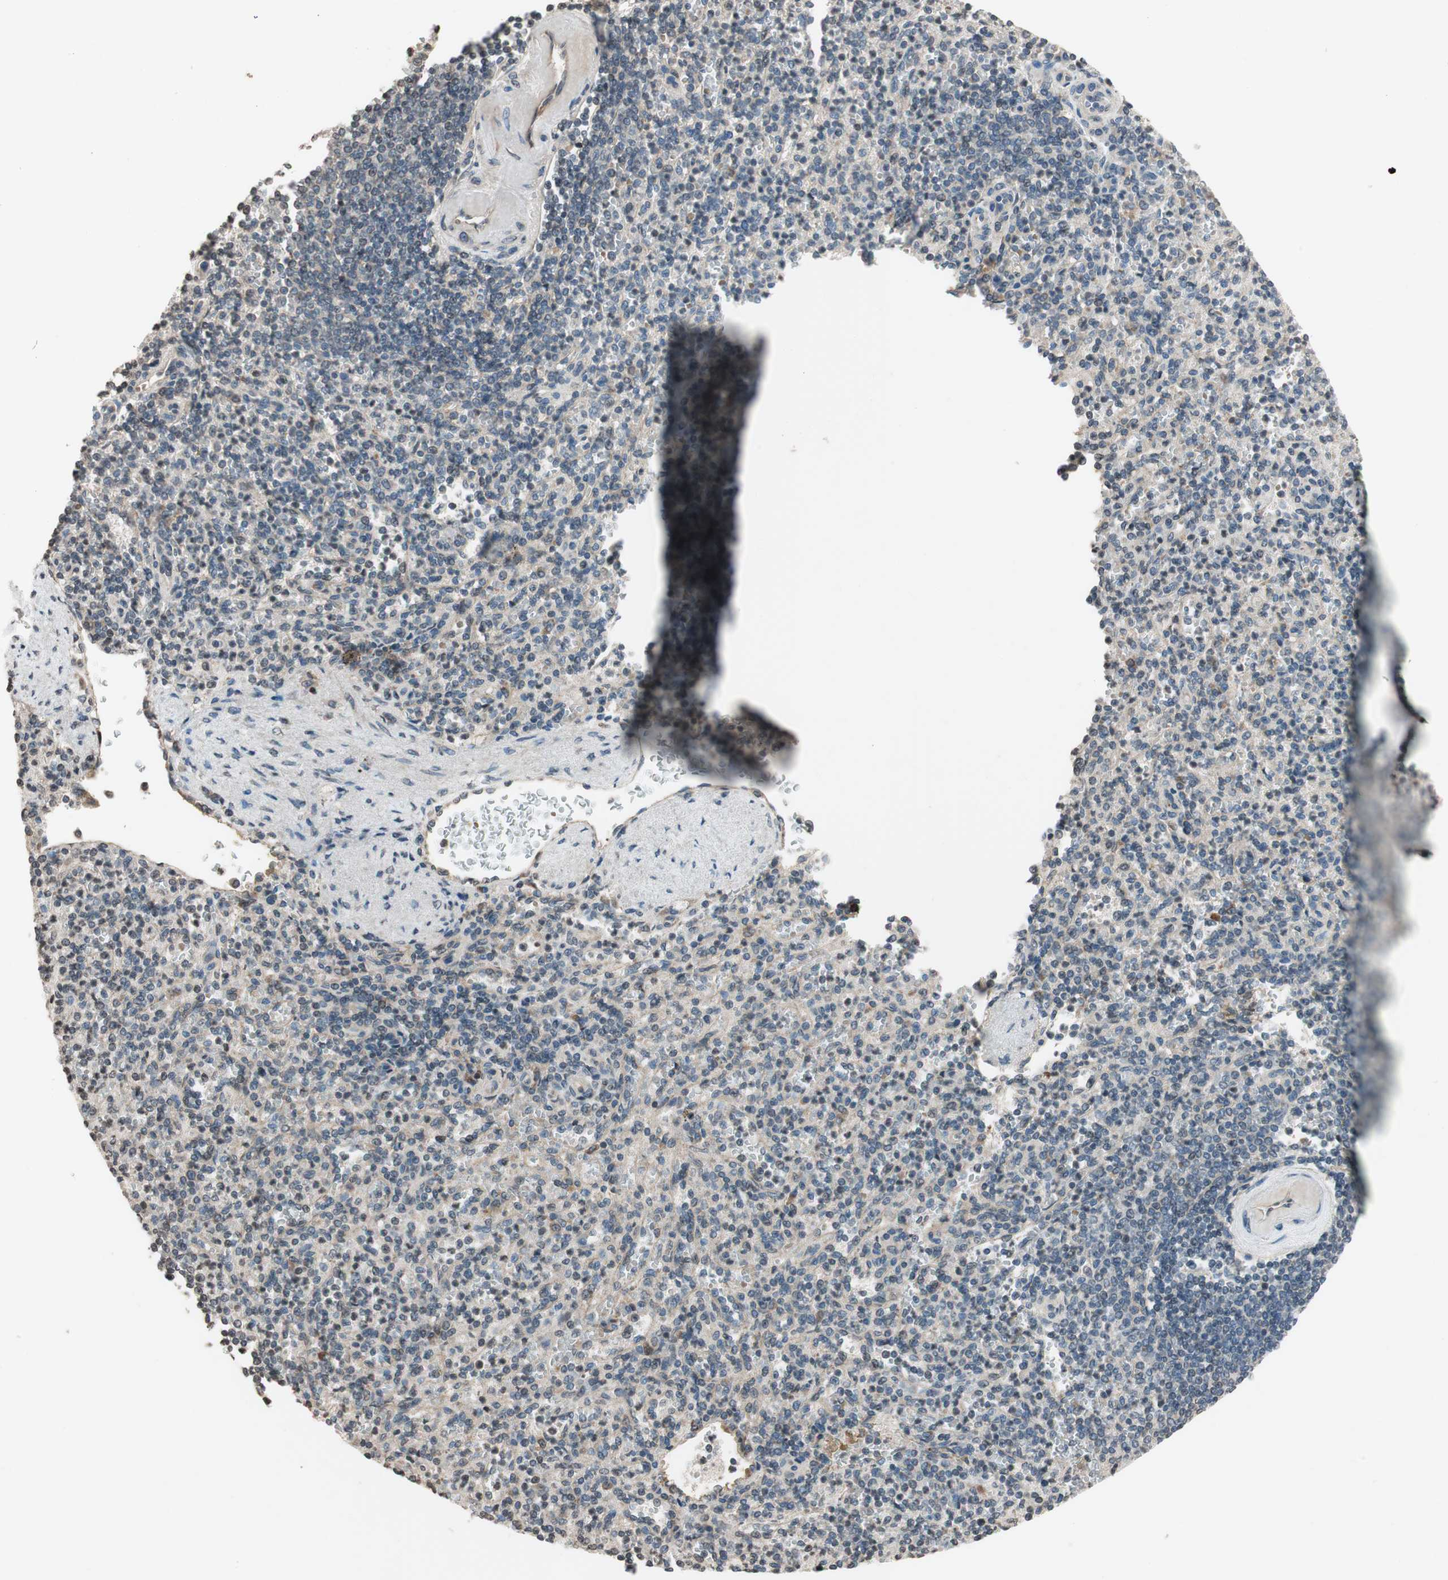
{"staining": {"intensity": "moderate", "quantity": "25%-75%", "location": "cytoplasmic/membranous"}, "tissue": "spleen", "cell_type": "Cells in red pulp", "image_type": "normal", "snomed": [{"axis": "morphology", "description": "Normal tissue, NOS"}, {"axis": "topography", "description": "Spleen"}], "caption": "High-magnification brightfield microscopy of normal spleen stained with DAB (3,3'-diaminobenzidine) (brown) and counterstained with hematoxylin (blue). cells in red pulp exhibit moderate cytoplasmic/membranous expression is present in about25%-75% of cells.", "gene": "GCLM", "patient": {"sex": "female", "age": 74}}